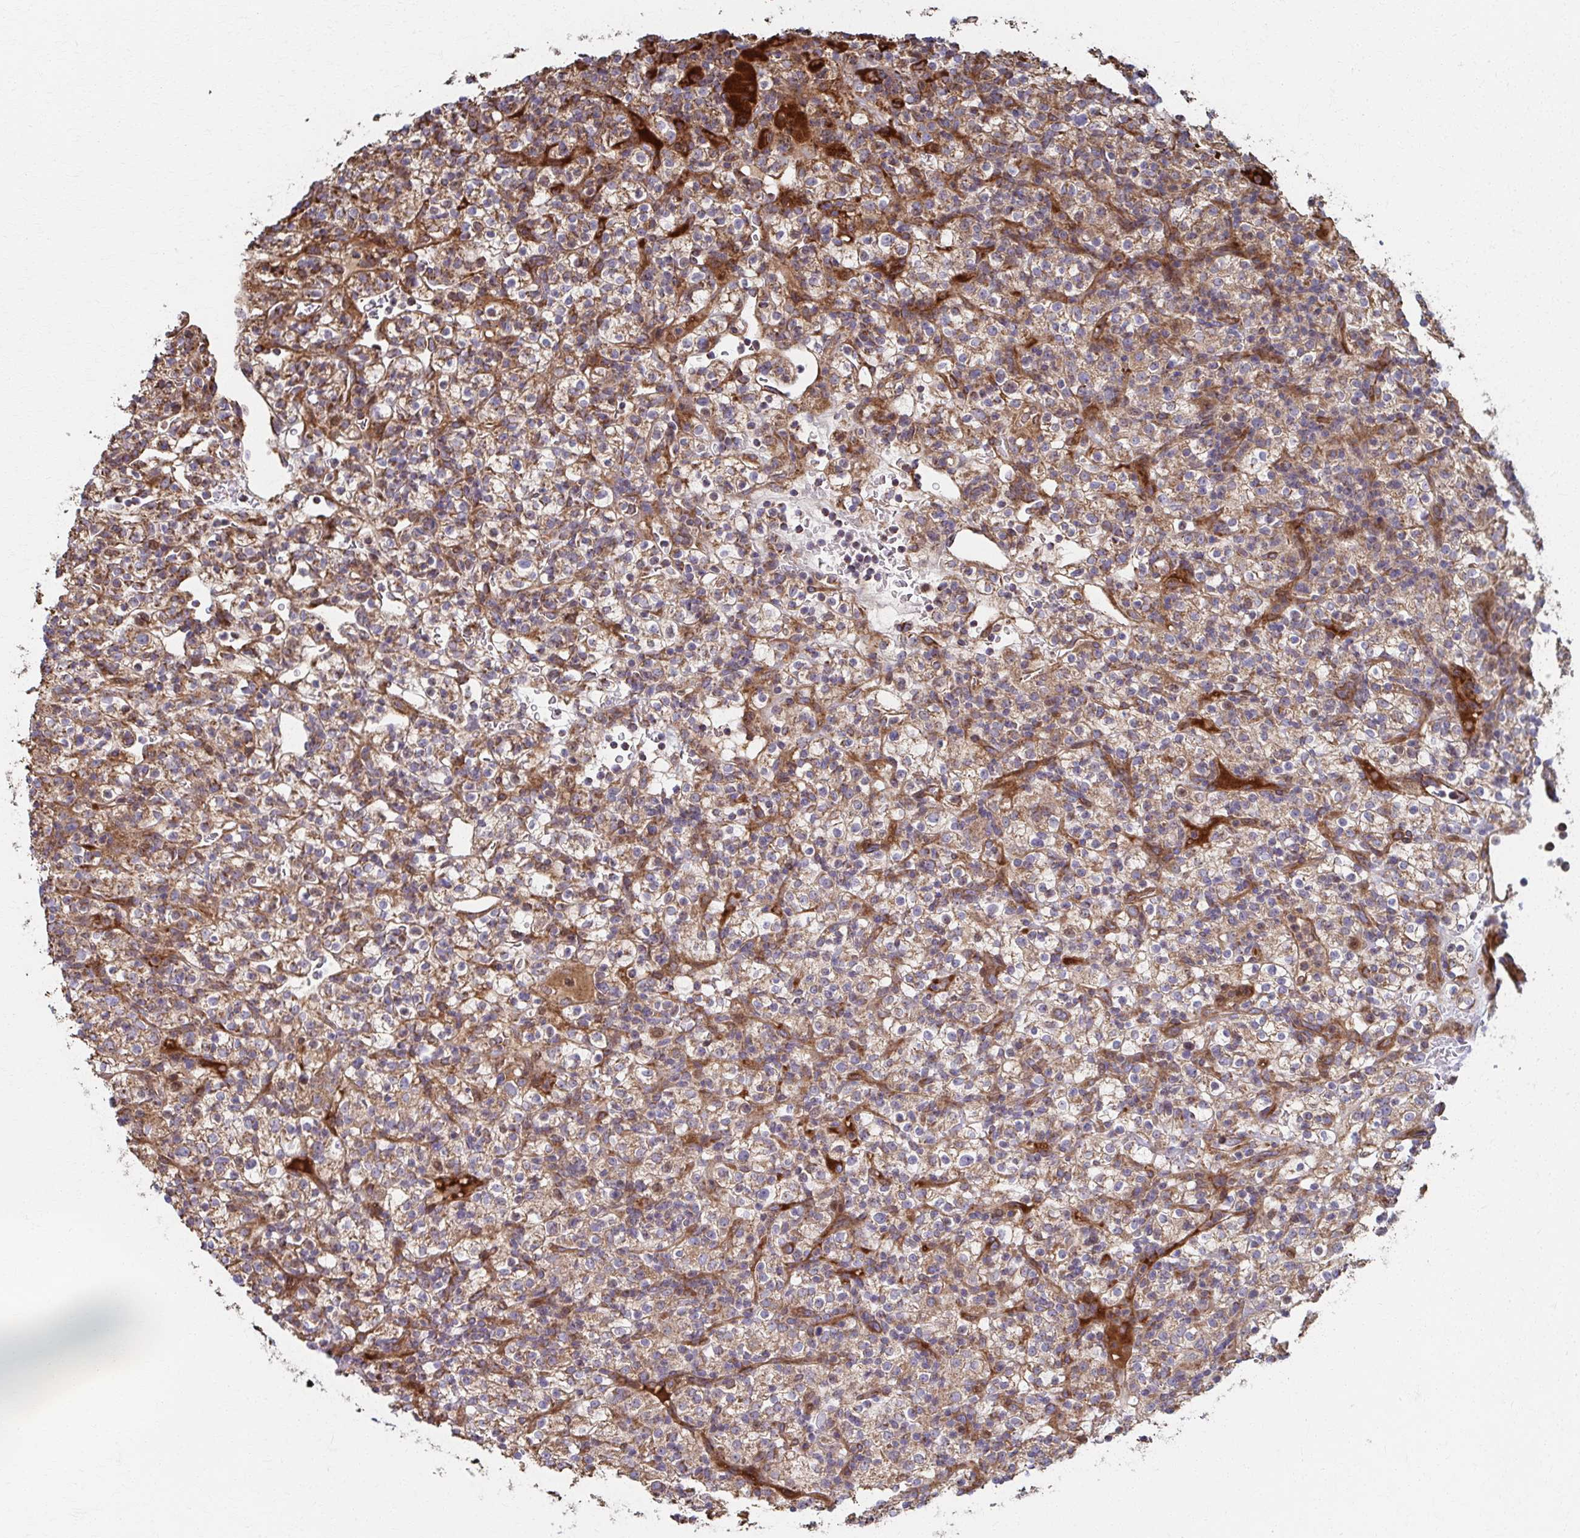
{"staining": {"intensity": "moderate", "quantity": ">75%", "location": "cytoplasmic/membranous"}, "tissue": "renal cancer", "cell_type": "Tumor cells", "image_type": "cancer", "snomed": [{"axis": "morphology", "description": "Normal tissue, NOS"}, {"axis": "morphology", "description": "Adenocarcinoma, NOS"}, {"axis": "topography", "description": "Kidney"}], "caption": "This photomicrograph reveals IHC staining of human renal adenocarcinoma, with medium moderate cytoplasmic/membranous positivity in approximately >75% of tumor cells.", "gene": "SAT1", "patient": {"sex": "female", "age": 72}}